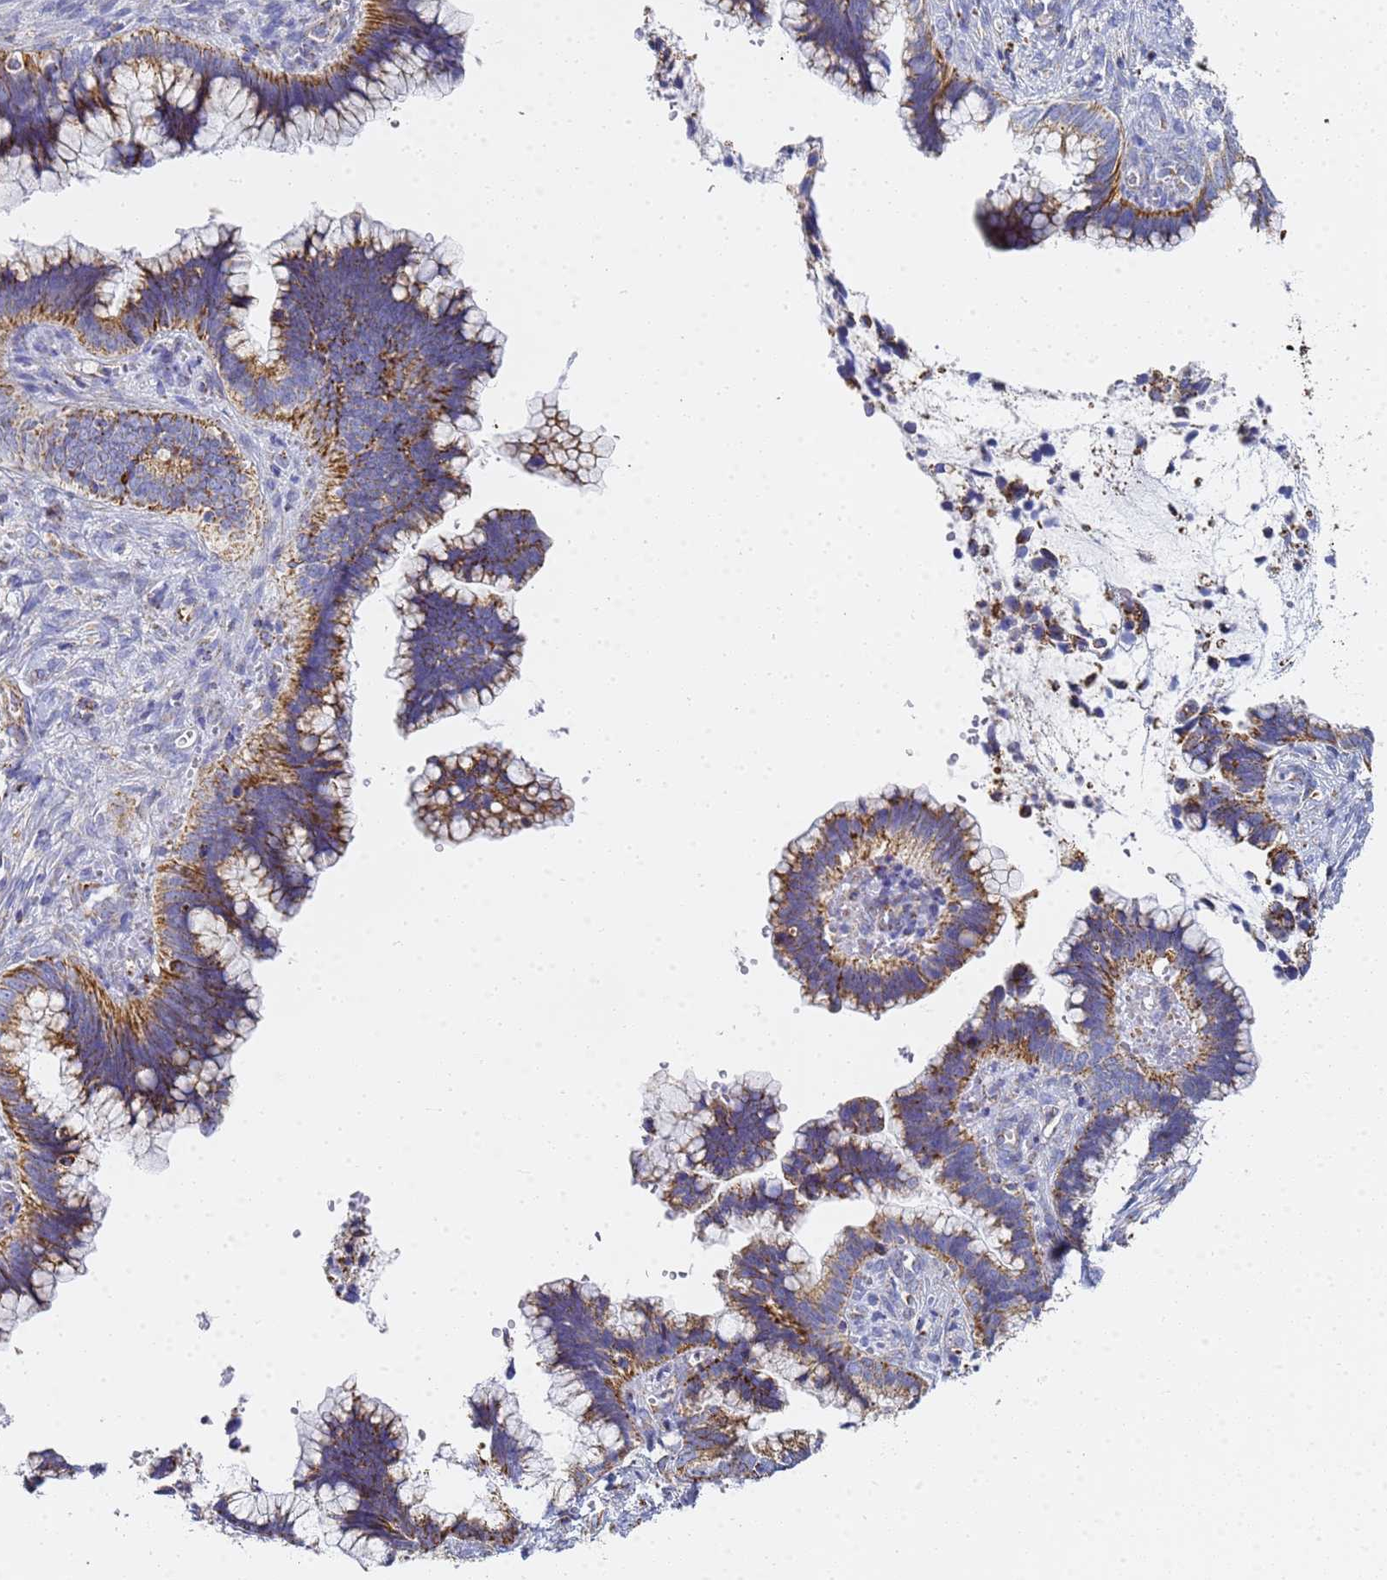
{"staining": {"intensity": "moderate", "quantity": ">75%", "location": "cytoplasmic/membranous"}, "tissue": "cervical cancer", "cell_type": "Tumor cells", "image_type": "cancer", "snomed": [{"axis": "morphology", "description": "Adenocarcinoma, NOS"}, {"axis": "topography", "description": "Cervix"}], "caption": "Moderate cytoplasmic/membranous staining is appreciated in about >75% of tumor cells in cervical cancer. The staining is performed using DAB brown chromogen to label protein expression. The nuclei are counter-stained blue using hematoxylin.", "gene": "CNIH4", "patient": {"sex": "female", "age": 44}}